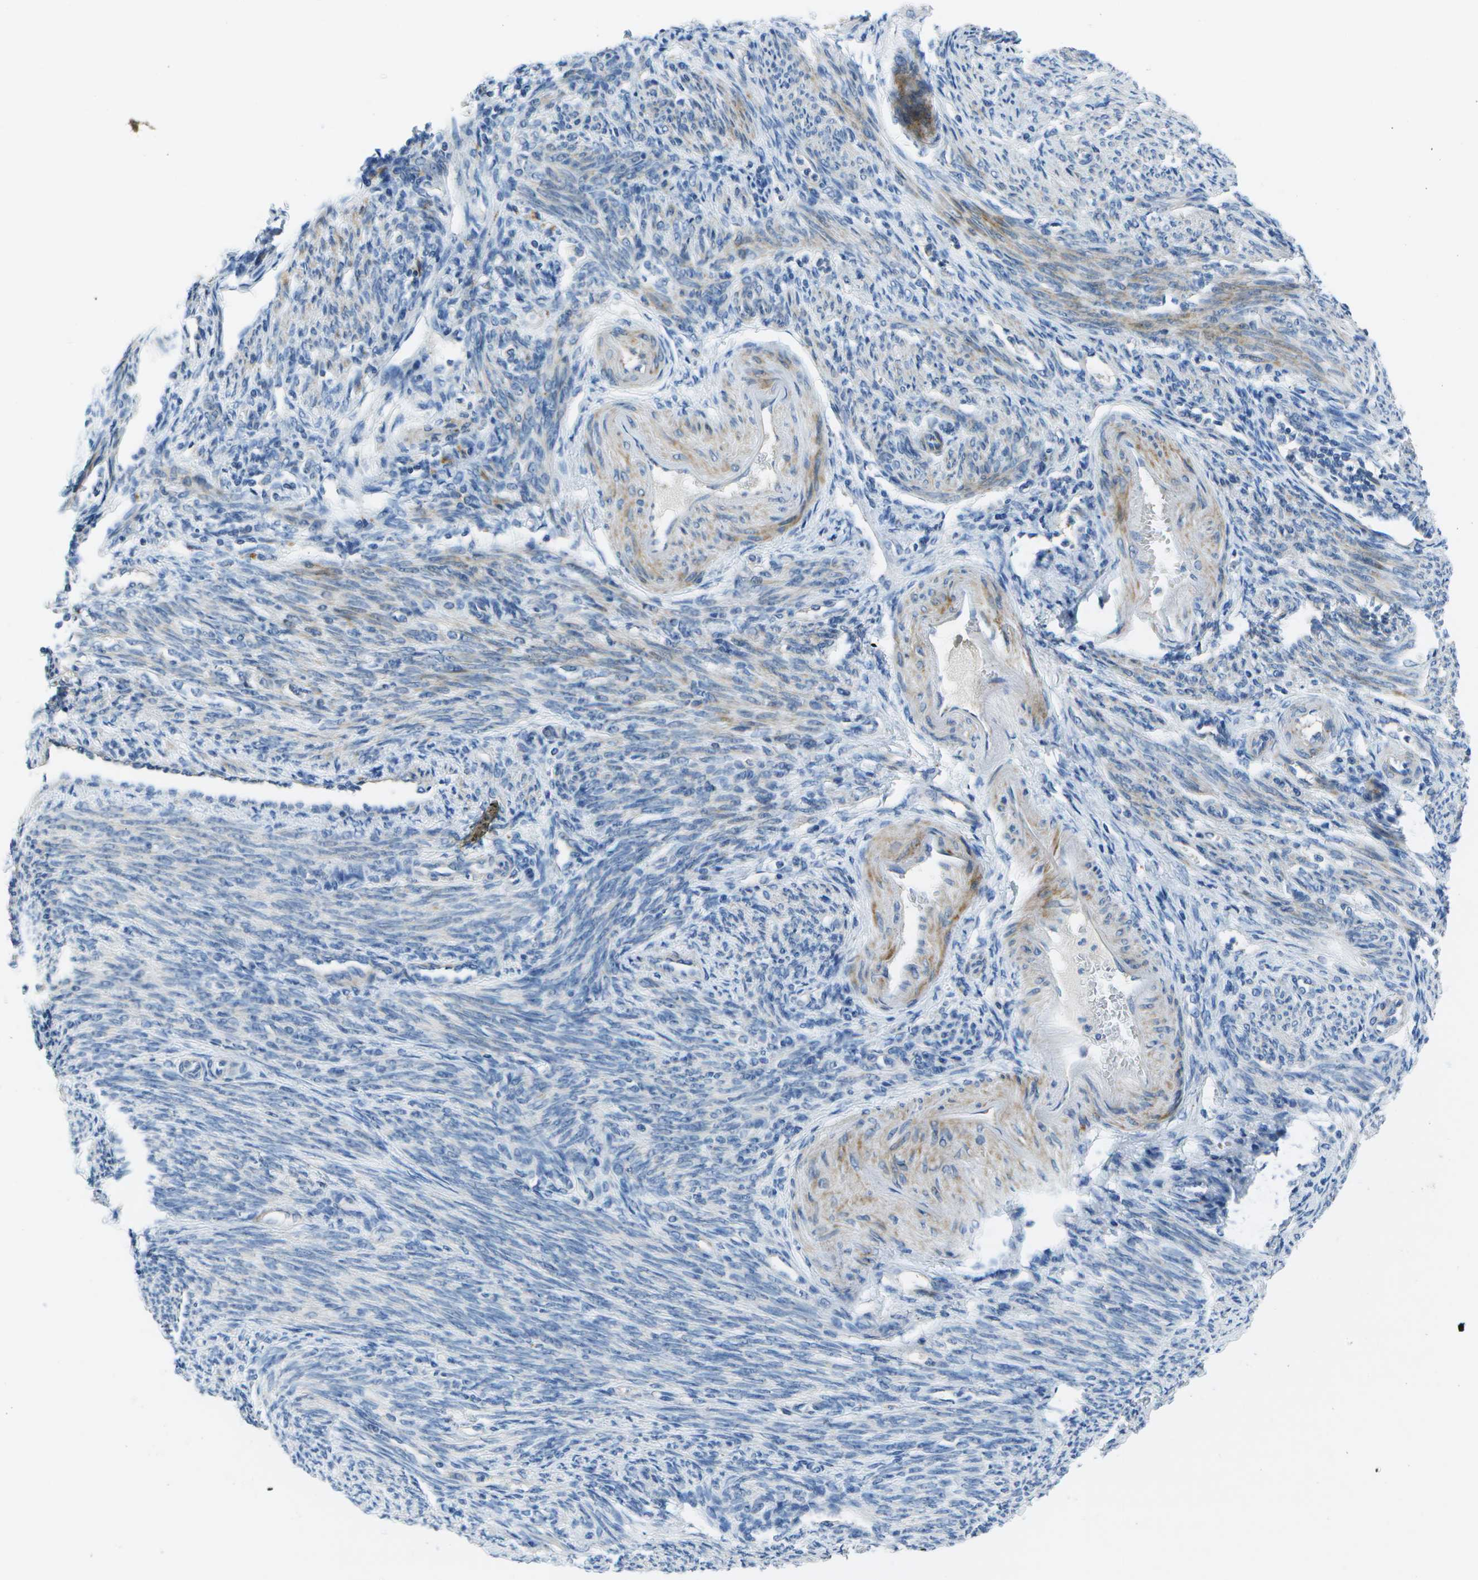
{"staining": {"intensity": "negative", "quantity": "none", "location": "none"}, "tissue": "endometrial cancer", "cell_type": "Tumor cells", "image_type": "cancer", "snomed": [{"axis": "morphology", "description": "Adenocarcinoma, NOS"}, {"axis": "topography", "description": "Endometrium"}], "caption": "Tumor cells are negative for protein expression in human endometrial cancer (adenocarcinoma). (Stains: DAB IHC with hematoxylin counter stain, Microscopy: brightfield microscopy at high magnification).", "gene": "DCT", "patient": {"sex": "female", "age": 58}}